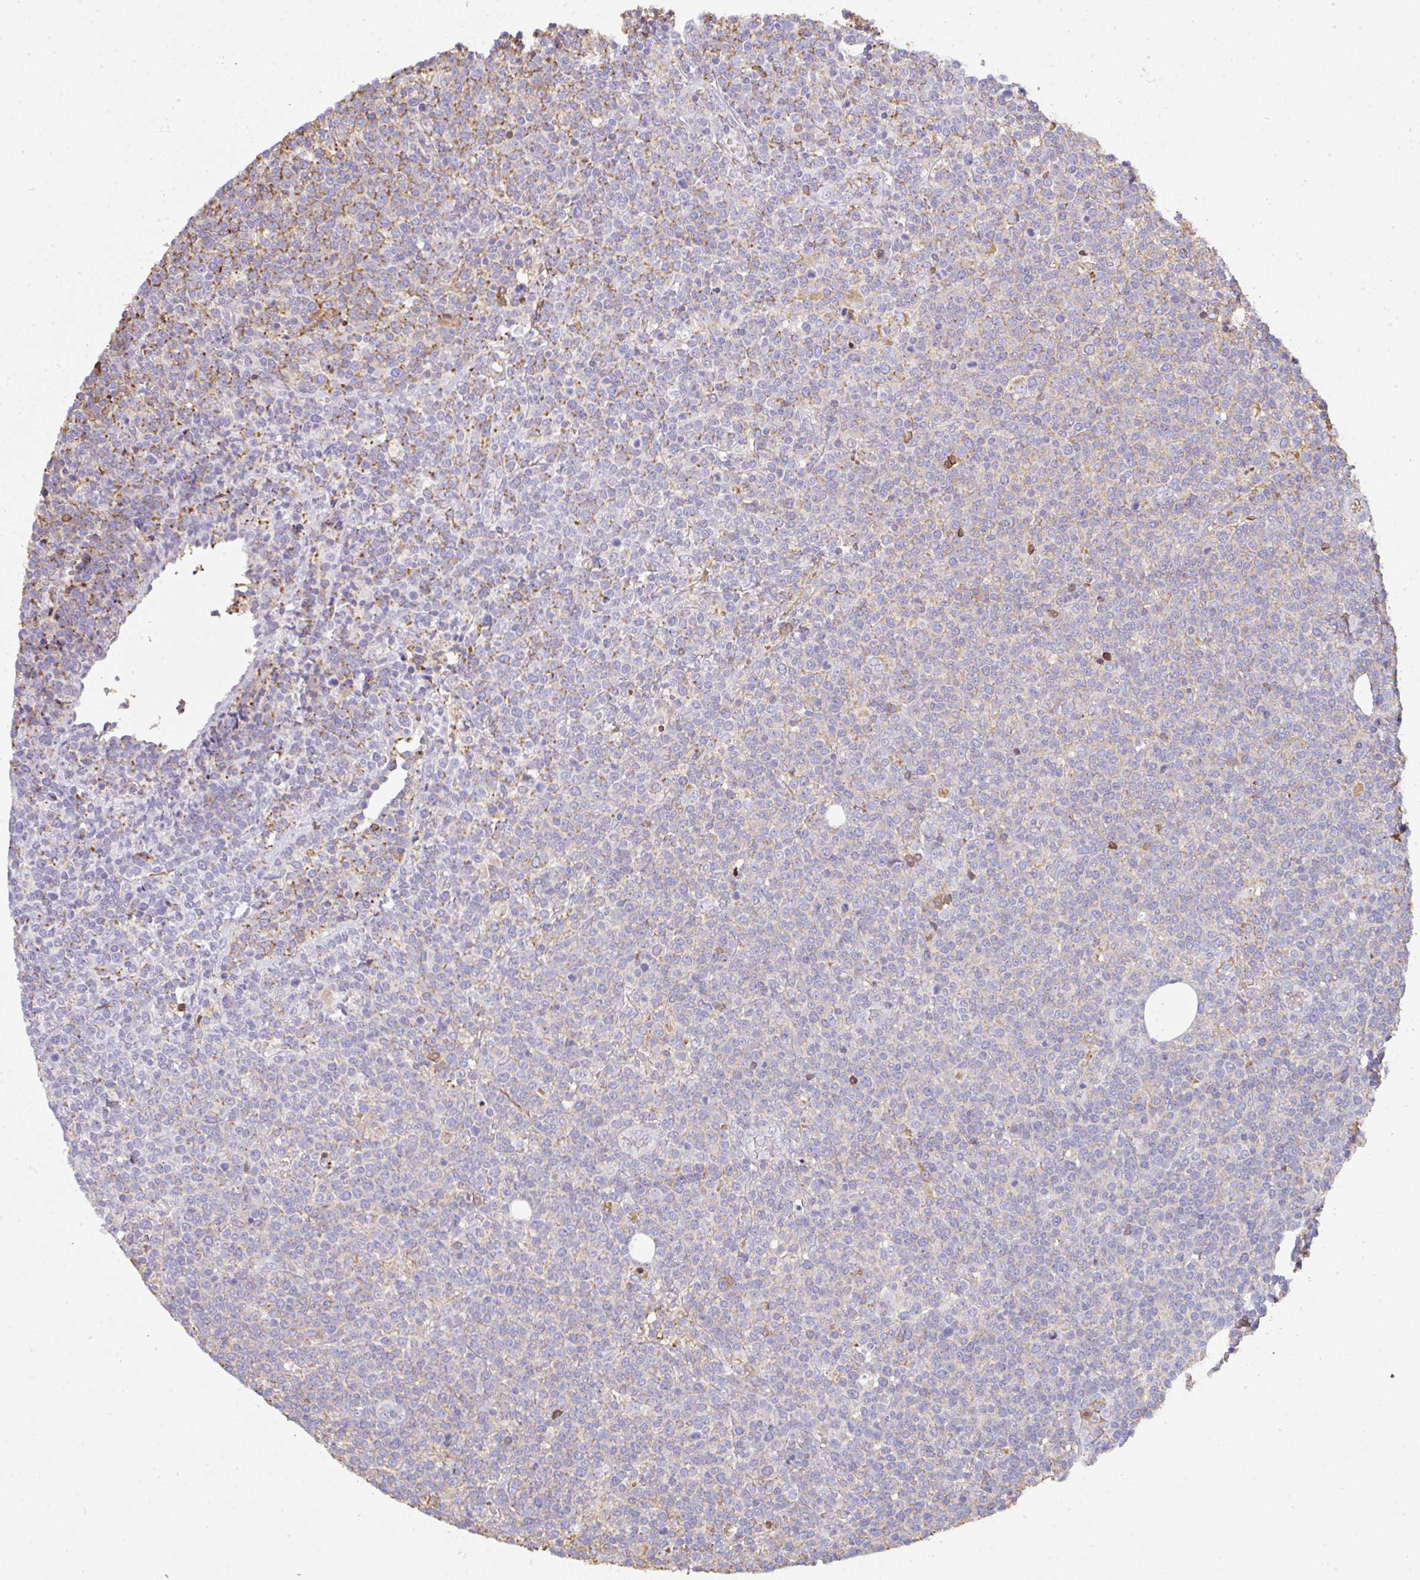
{"staining": {"intensity": "moderate", "quantity": "<25%", "location": "cytoplasmic/membranous"}, "tissue": "lymphoma", "cell_type": "Tumor cells", "image_type": "cancer", "snomed": [{"axis": "morphology", "description": "Malignant lymphoma, non-Hodgkin's type, High grade"}, {"axis": "topography", "description": "Lymph node"}], "caption": "Immunohistochemical staining of human high-grade malignant lymphoma, non-Hodgkin's type demonstrates low levels of moderate cytoplasmic/membranous positivity in about <25% of tumor cells. Nuclei are stained in blue.", "gene": "SMYD5", "patient": {"sex": "male", "age": 61}}